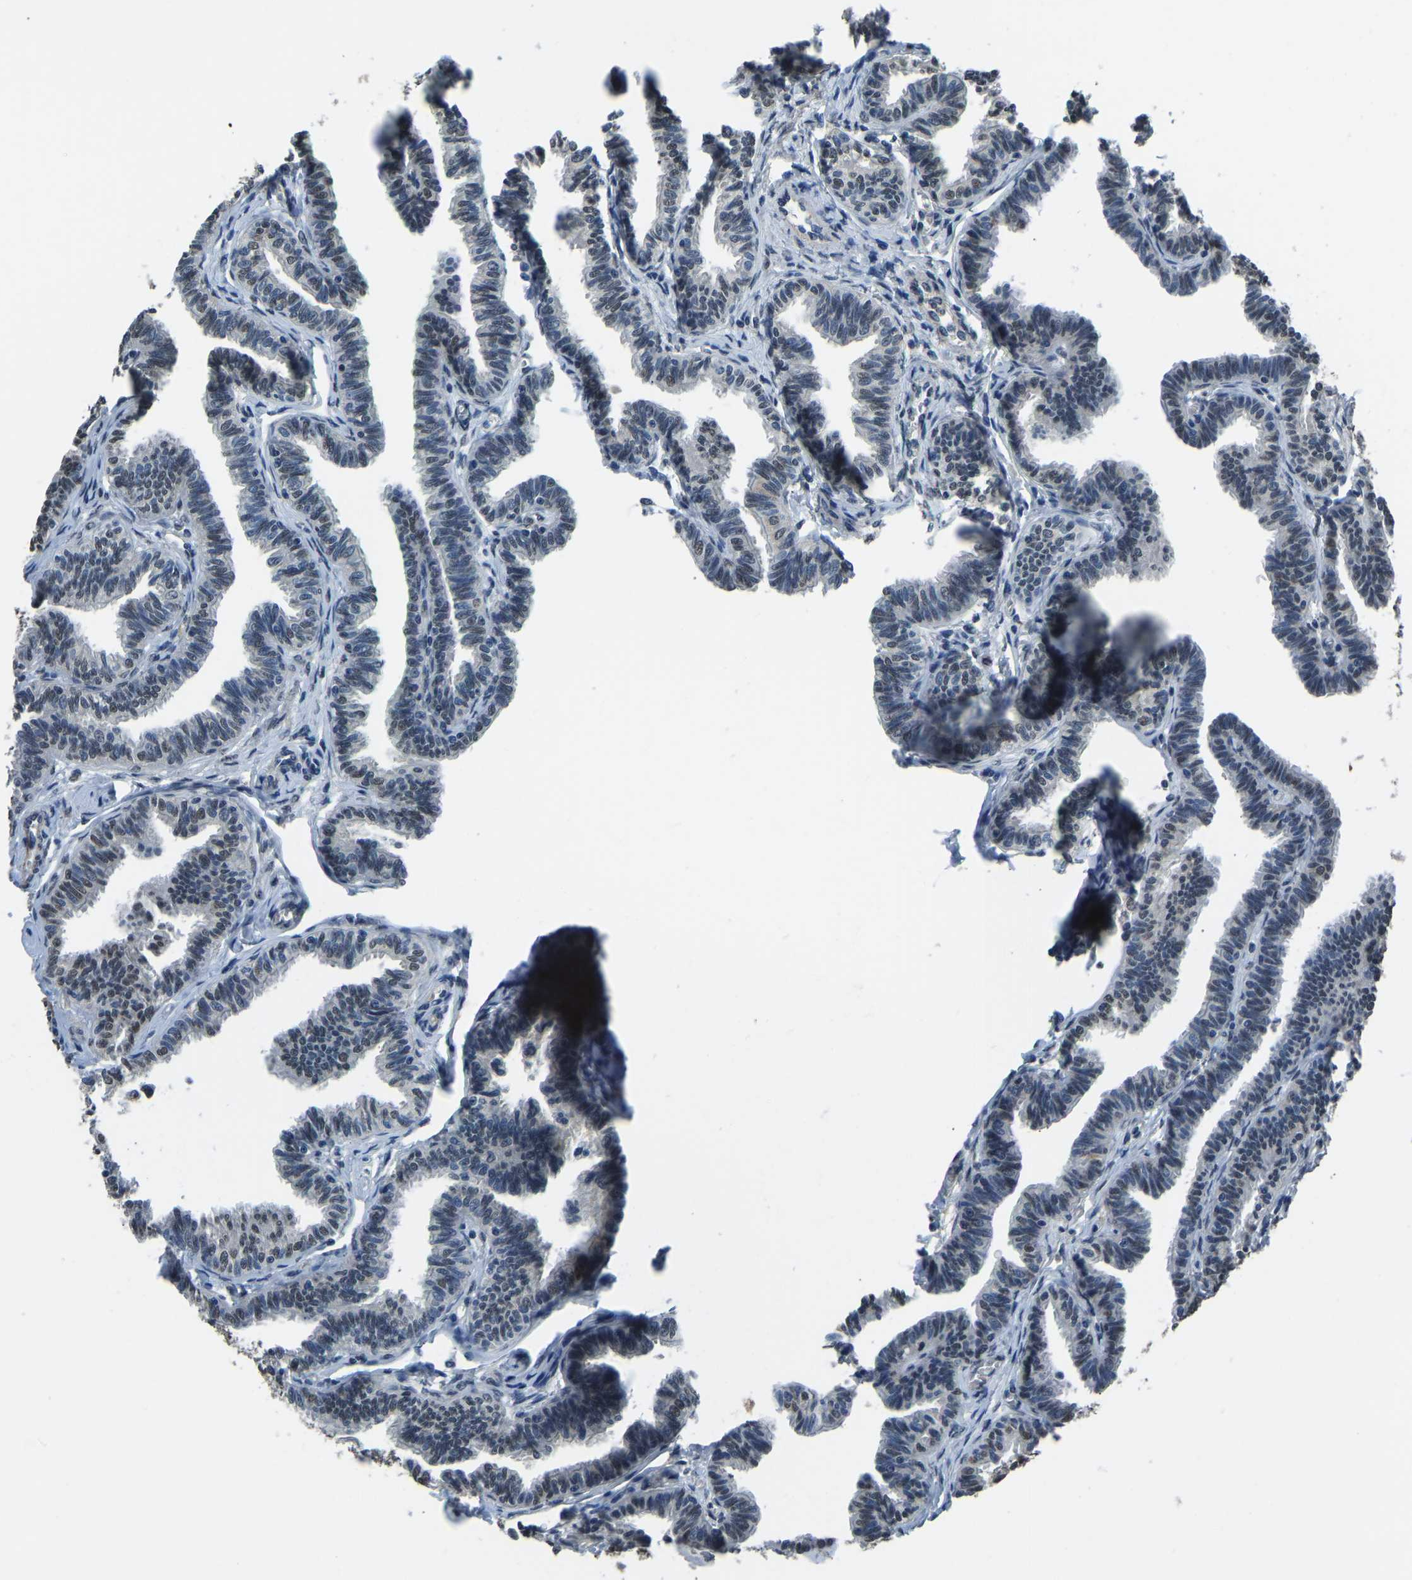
{"staining": {"intensity": "weak", "quantity": "<25%", "location": "nuclear"}, "tissue": "fallopian tube", "cell_type": "Glandular cells", "image_type": "normal", "snomed": [{"axis": "morphology", "description": "Normal tissue, NOS"}, {"axis": "topography", "description": "Fallopian tube"}, {"axis": "topography", "description": "Ovary"}], "caption": "An immunohistochemistry (IHC) micrograph of unremarkable fallopian tube is shown. There is no staining in glandular cells of fallopian tube. (DAB immunohistochemistry (IHC), high magnification).", "gene": "FOS", "patient": {"sex": "female", "age": 23}}